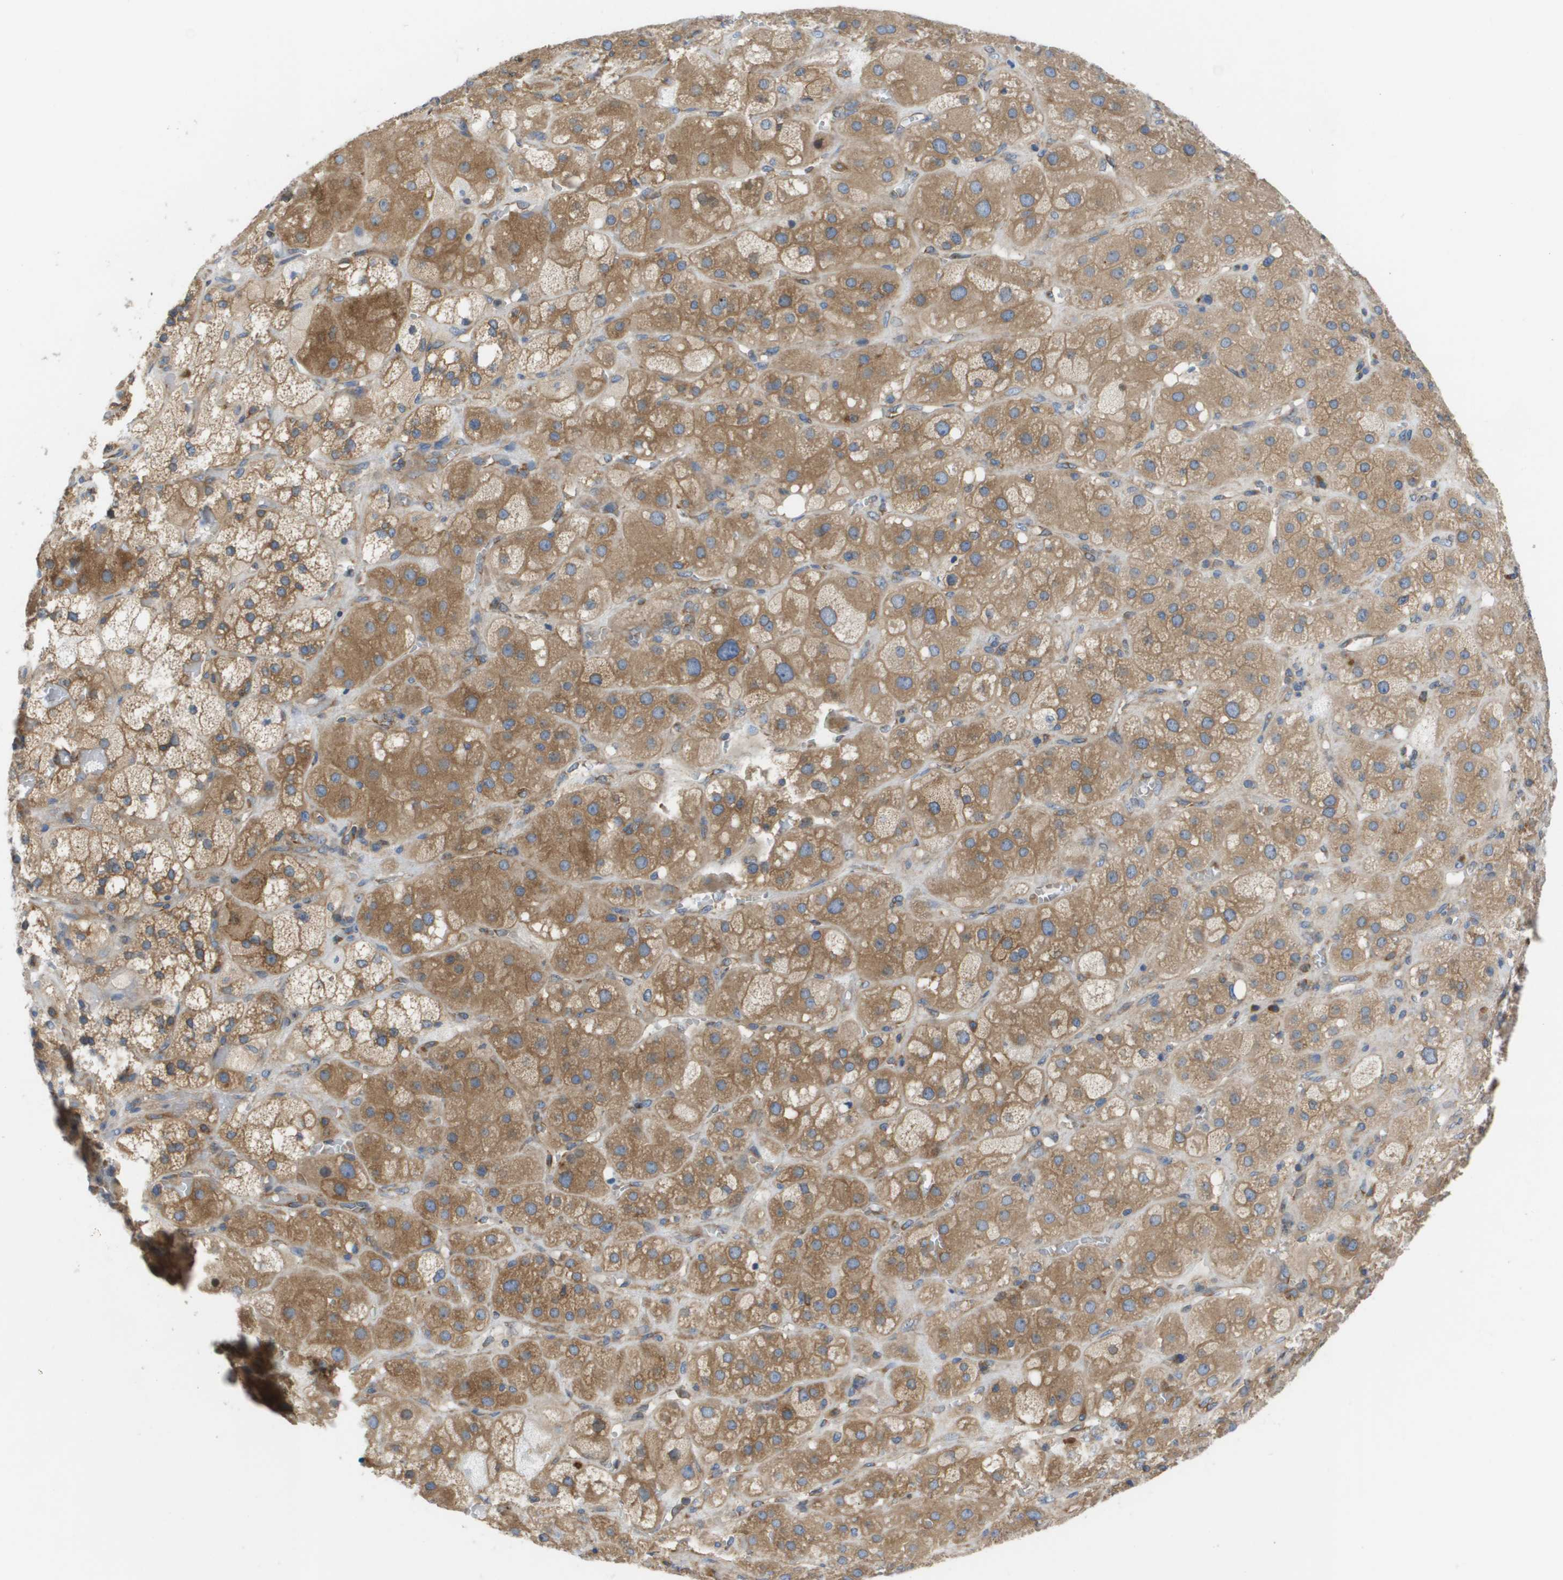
{"staining": {"intensity": "moderate", "quantity": ">75%", "location": "cytoplasmic/membranous"}, "tissue": "adrenal gland", "cell_type": "Glandular cells", "image_type": "normal", "snomed": [{"axis": "morphology", "description": "Normal tissue, NOS"}, {"axis": "topography", "description": "Adrenal gland"}], "caption": "This micrograph demonstrates immunohistochemistry (IHC) staining of unremarkable adrenal gland, with medium moderate cytoplasmic/membranous expression in about >75% of glandular cells.", "gene": "EIF4G2", "patient": {"sex": "female", "age": 47}}